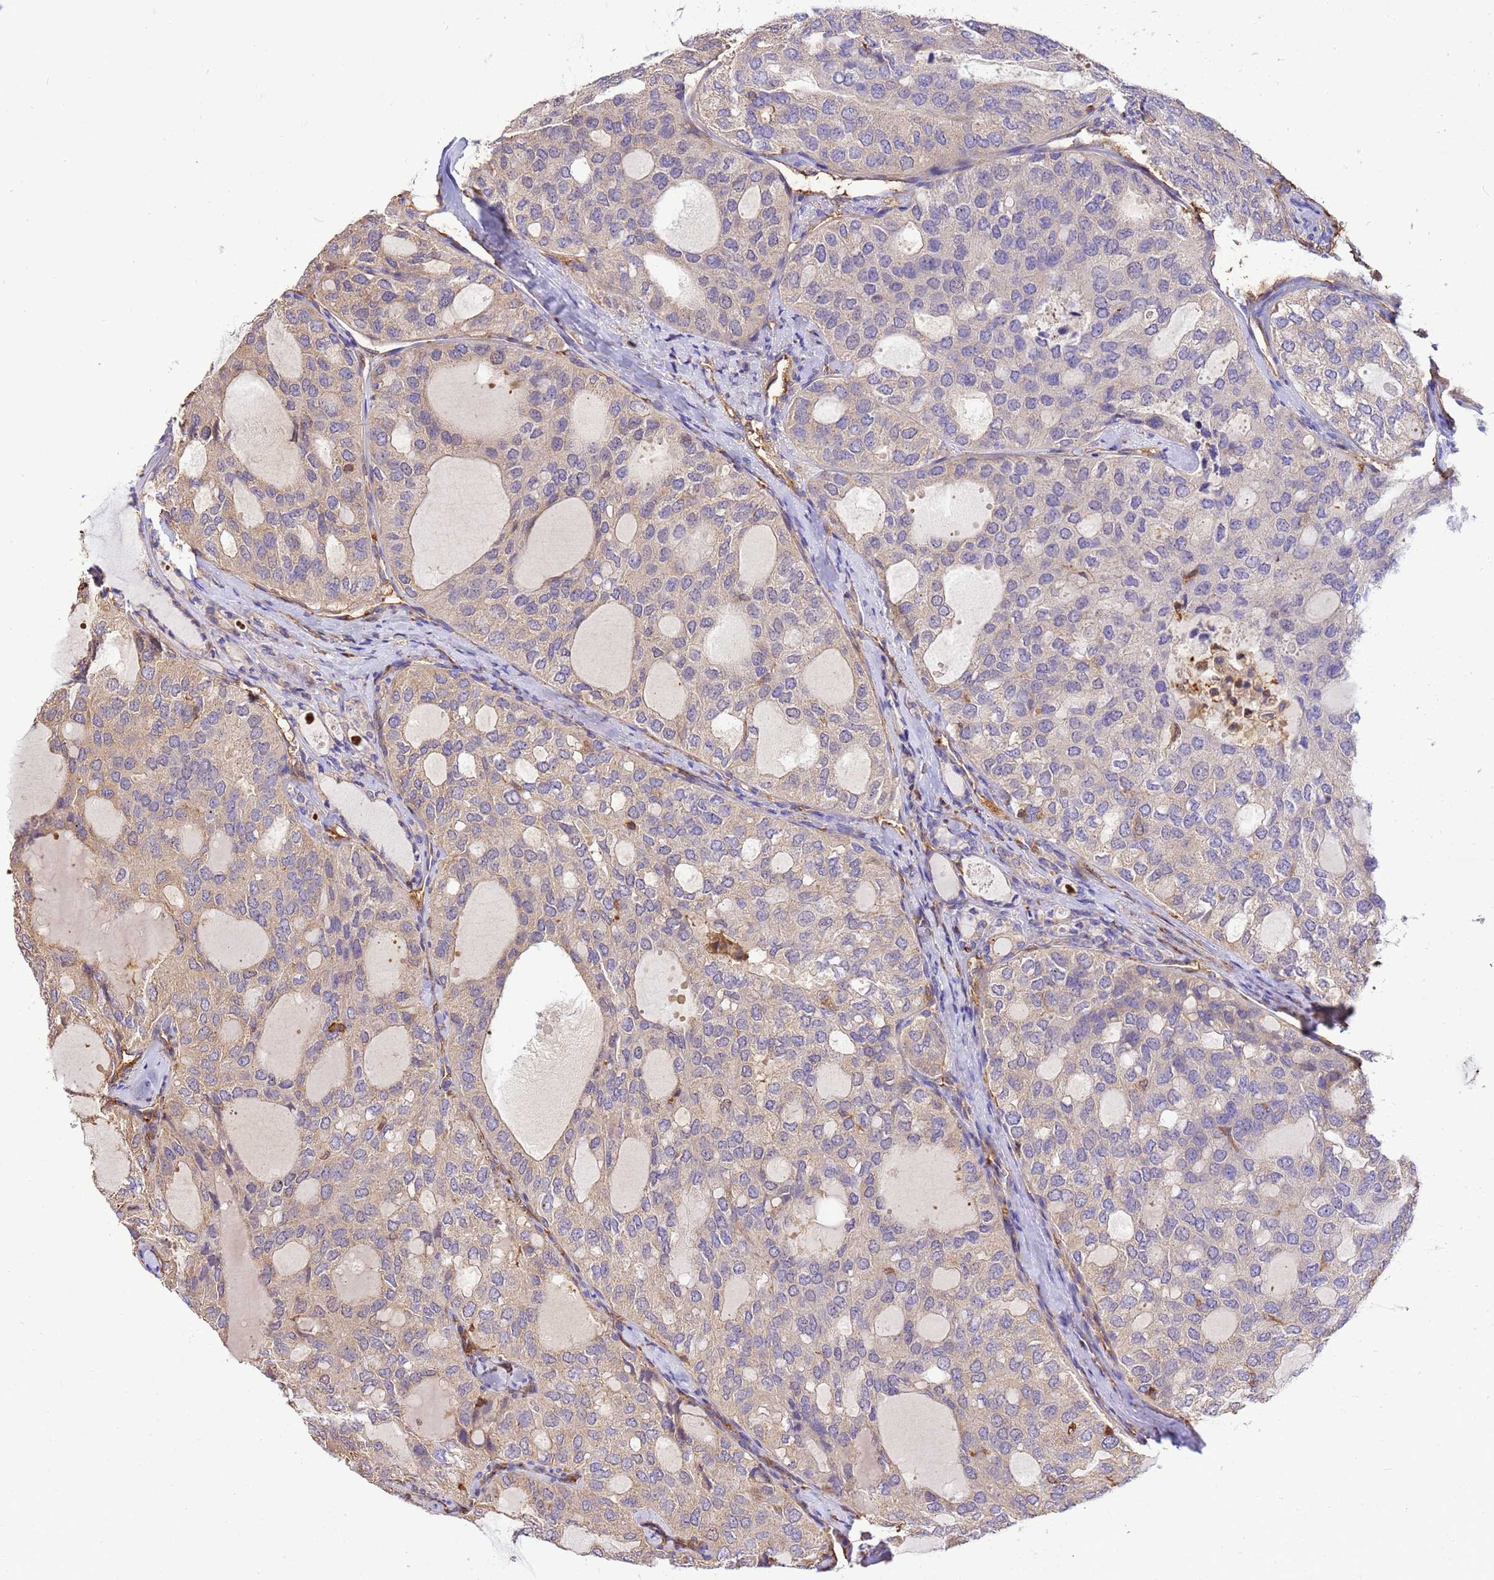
{"staining": {"intensity": "weak", "quantity": ">75%", "location": "cytoplasmic/membranous"}, "tissue": "thyroid cancer", "cell_type": "Tumor cells", "image_type": "cancer", "snomed": [{"axis": "morphology", "description": "Follicular adenoma carcinoma, NOS"}, {"axis": "topography", "description": "Thyroid gland"}], "caption": "This is a micrograph of immunohistochemistry staining of thyroid cancer (follicular adenoma carcinoma), which shows weak staining in the cytoplasmic/membranous of tumor cells.", "gene": "WDR64", "patient": {"sex": "male", "age": 75}}